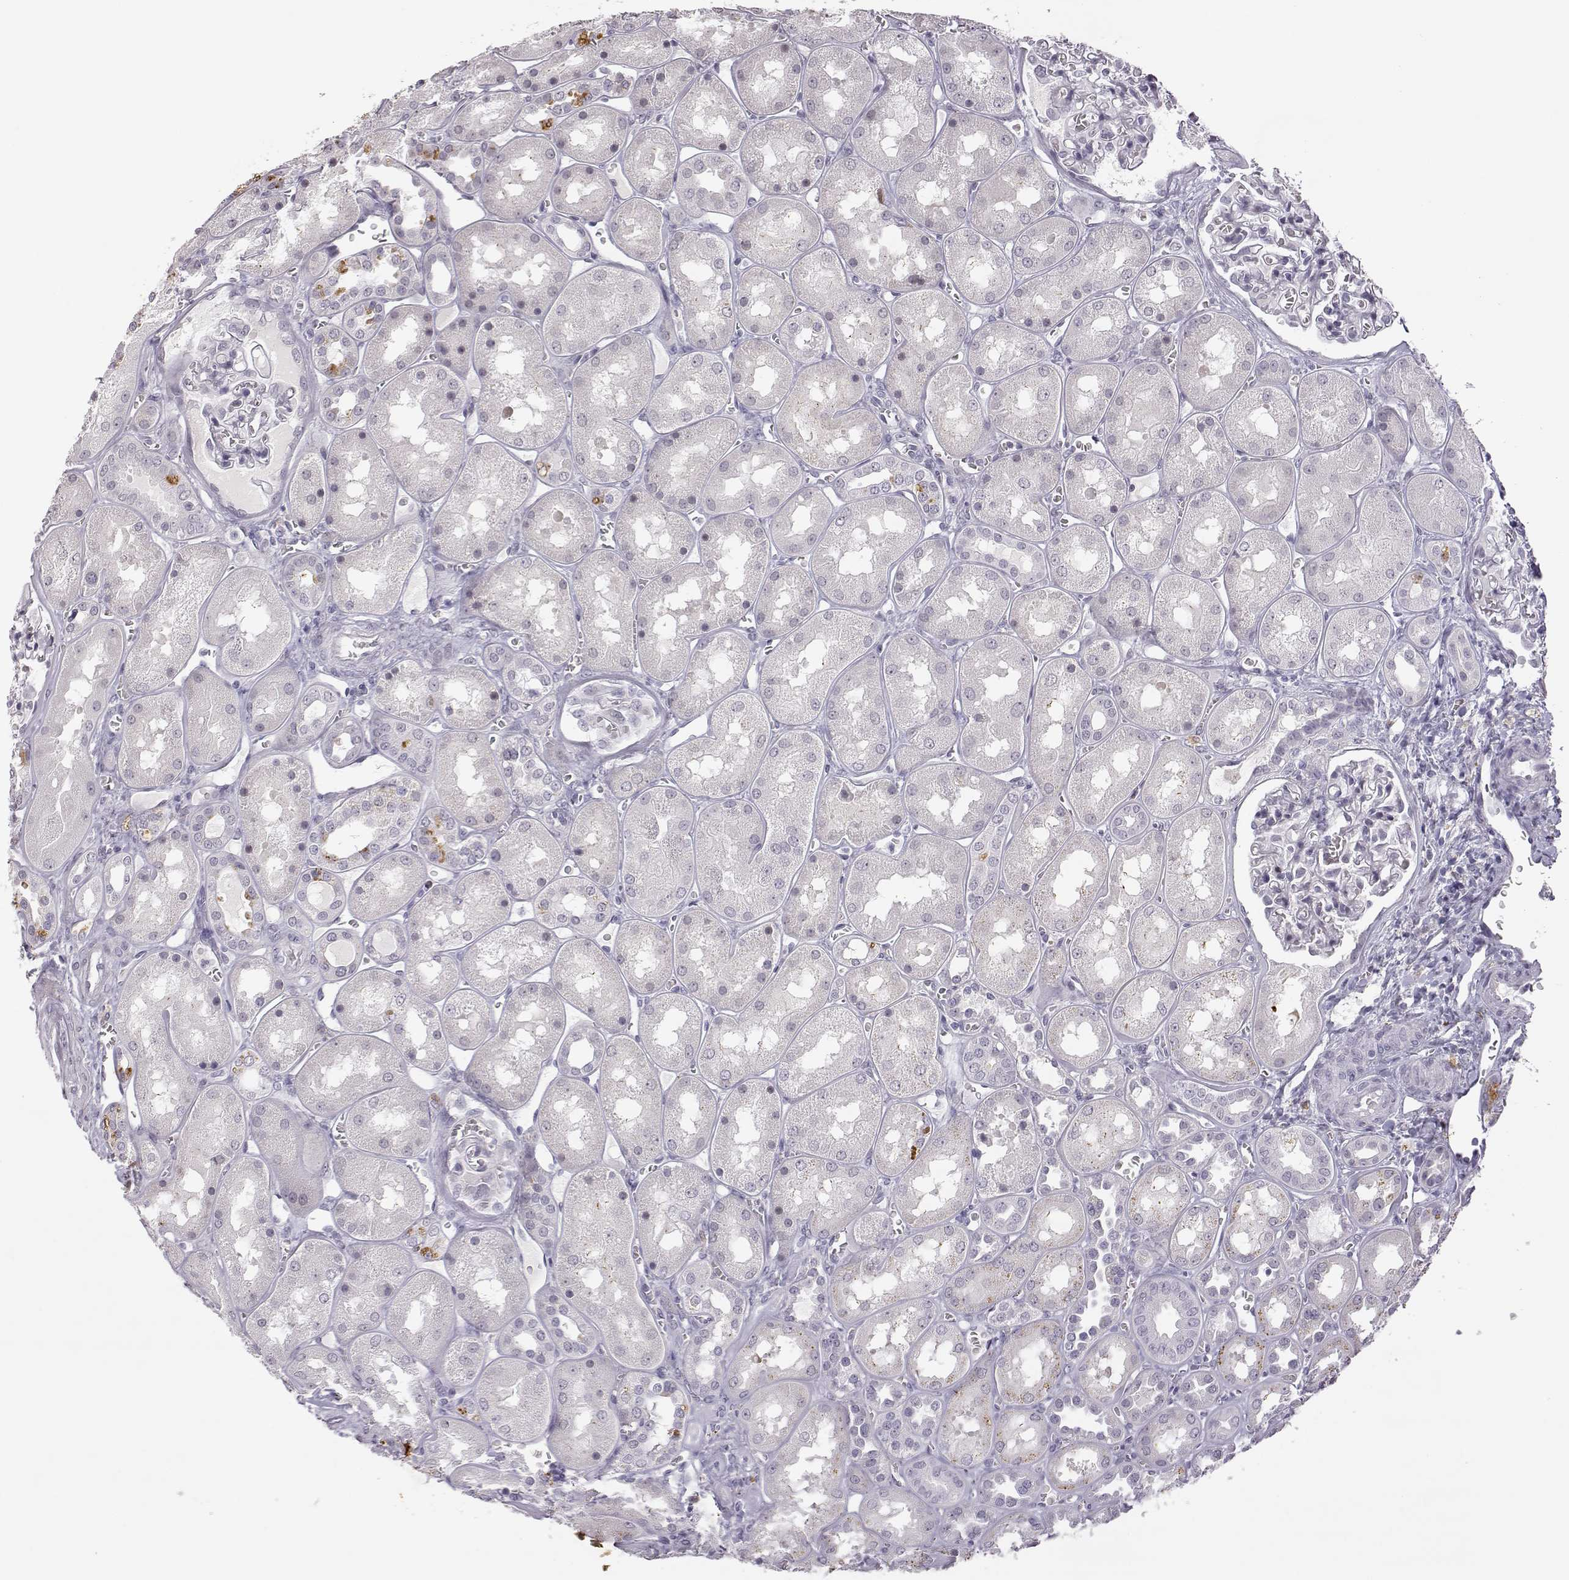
{"staining": {"intensity": "negative", "quantity": "none", "location": "none"}, "tissue": "kidney", "cell_type": "Cells in glomeruli", "image_type": "normal", "snomed": [{"axis": "morphology", "description": "Normal tissue, NOS"}, {"axis": "topography", "description": "Kidney"}], "caption": "An immunohistochemistry (IHC) photomicrograph of normal kidney is shown. There is no staining in cells in glomeruli of kidney. (Immunohistochemistry (ihc), brightfield microscopy, high magnification).", "gene": "VGF", "patient": {"sex": "male", "age": 73}}